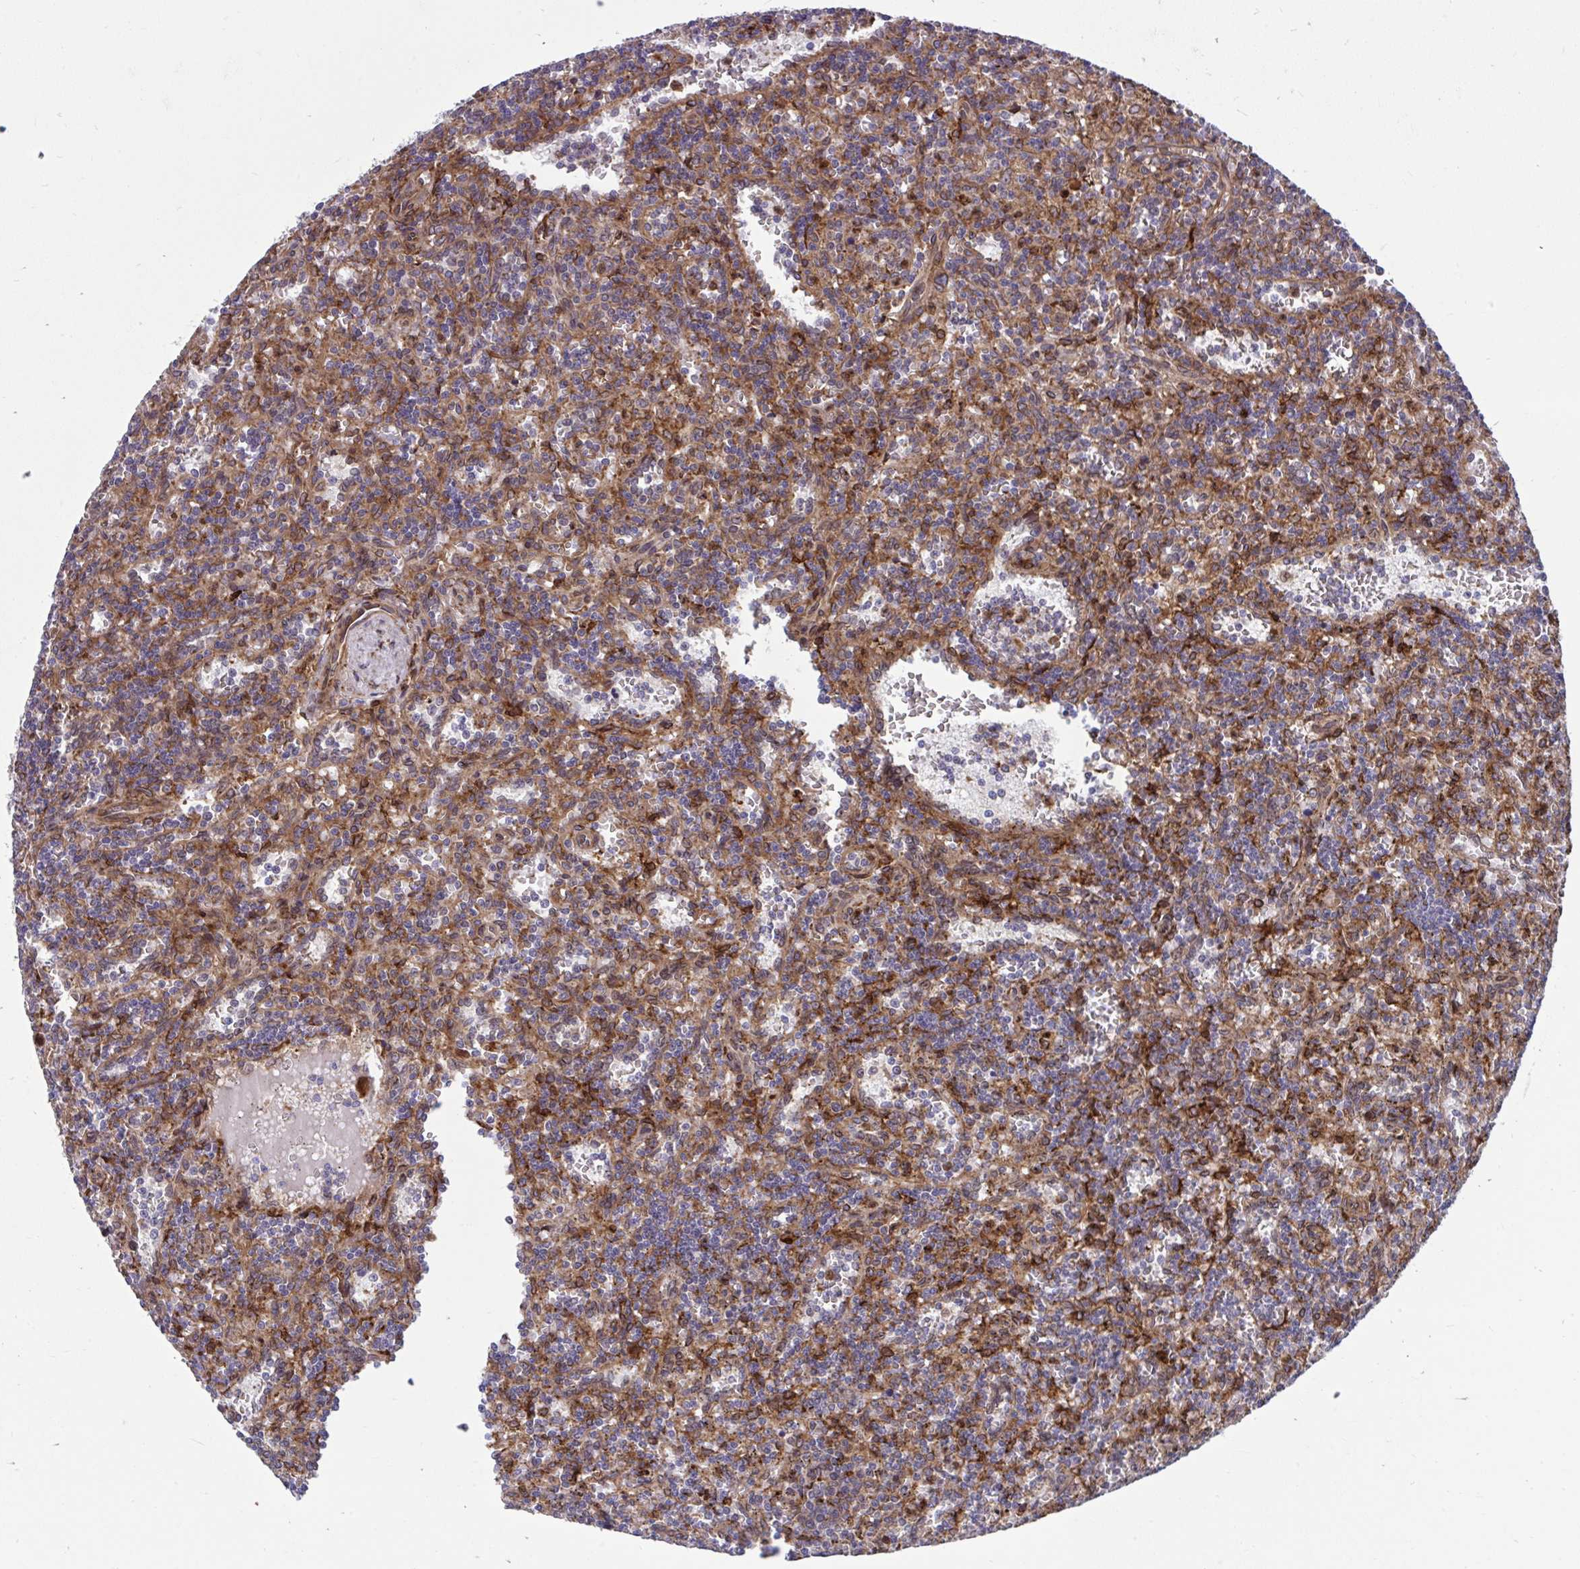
{"staining": {"intensity": "negative", "quantity": "none", "location": "none"}, "tissue": "lymphoma", "cell_type": "Tumor cells", "image_type": "cancer", "snomed": [{"axis": "morphology", "description": "Malignant lymphoma, non-Hodgkin's type, Low grade"}, {"axis": "topography", "description": "Spleen"}], "caption": "Immunohistochemistry (IHC) photomicrograph of neoplastic tissue: low-grade malignant lymphoma, non-Hodgkin's type stained with DAB (3,3'-diaminobenzidine) shows no significant protein positivity in tumor cells.", "gene": "STIM2", "patient": {"sex": "male", "age": 73}}